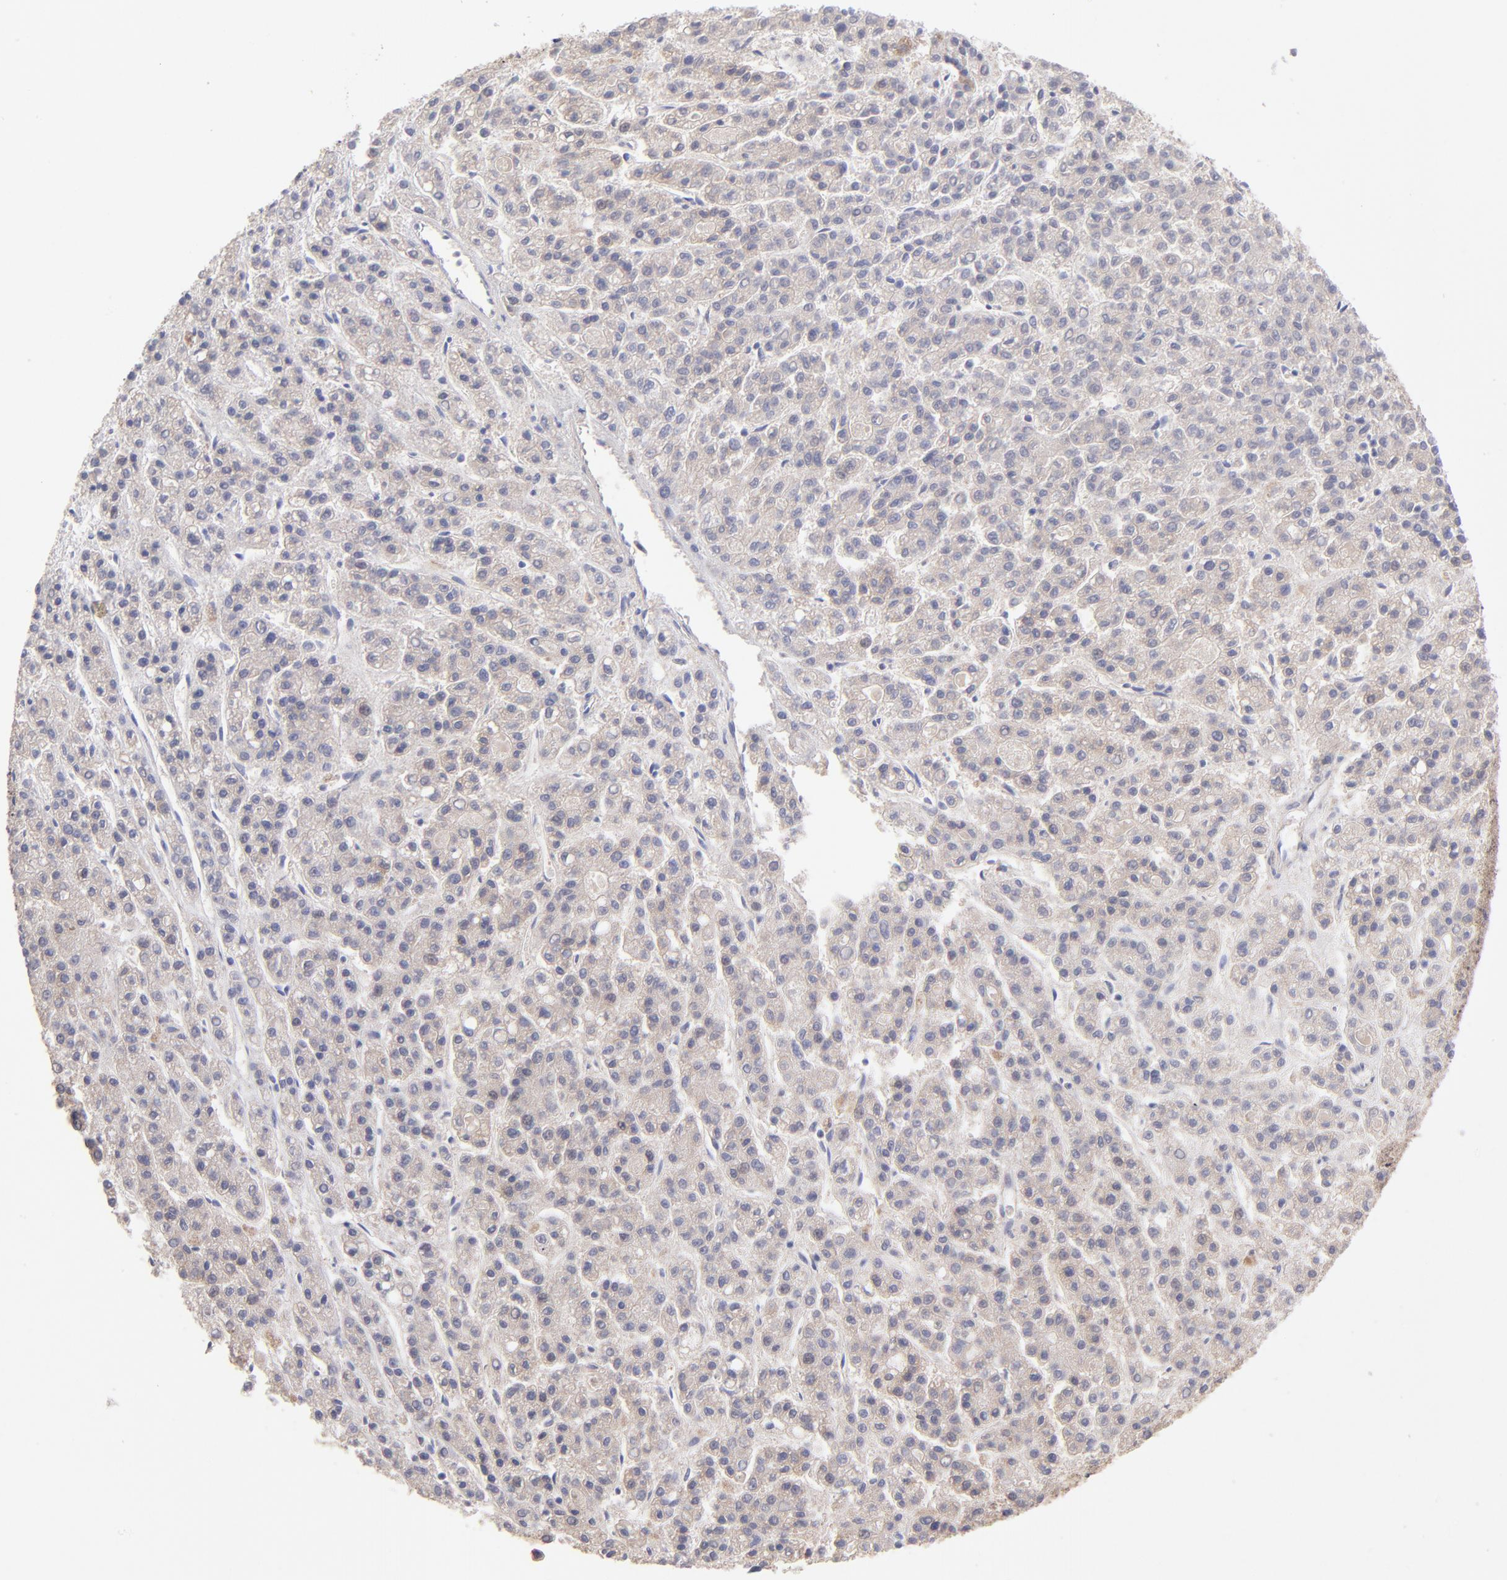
{"staining": {"intensity": "weak", "quantity": "<25%", "location": "cytoplasmic/membranous"}, "tissue": "liver cancer", "cell_type": "Tumor cells", "image_type": "cancer", "snomed": [{"axis": "morphology", "description": "Carcinoma, Hepatocellular, NOS"}, {"axis": "topography", "description": "Liver"}], "caption": "The IHC micrograph has no significant expression in tumor cells of liver cancer tissue.", "gene": "UBE2H", "patient": {"sex": "male", "age": 70}}